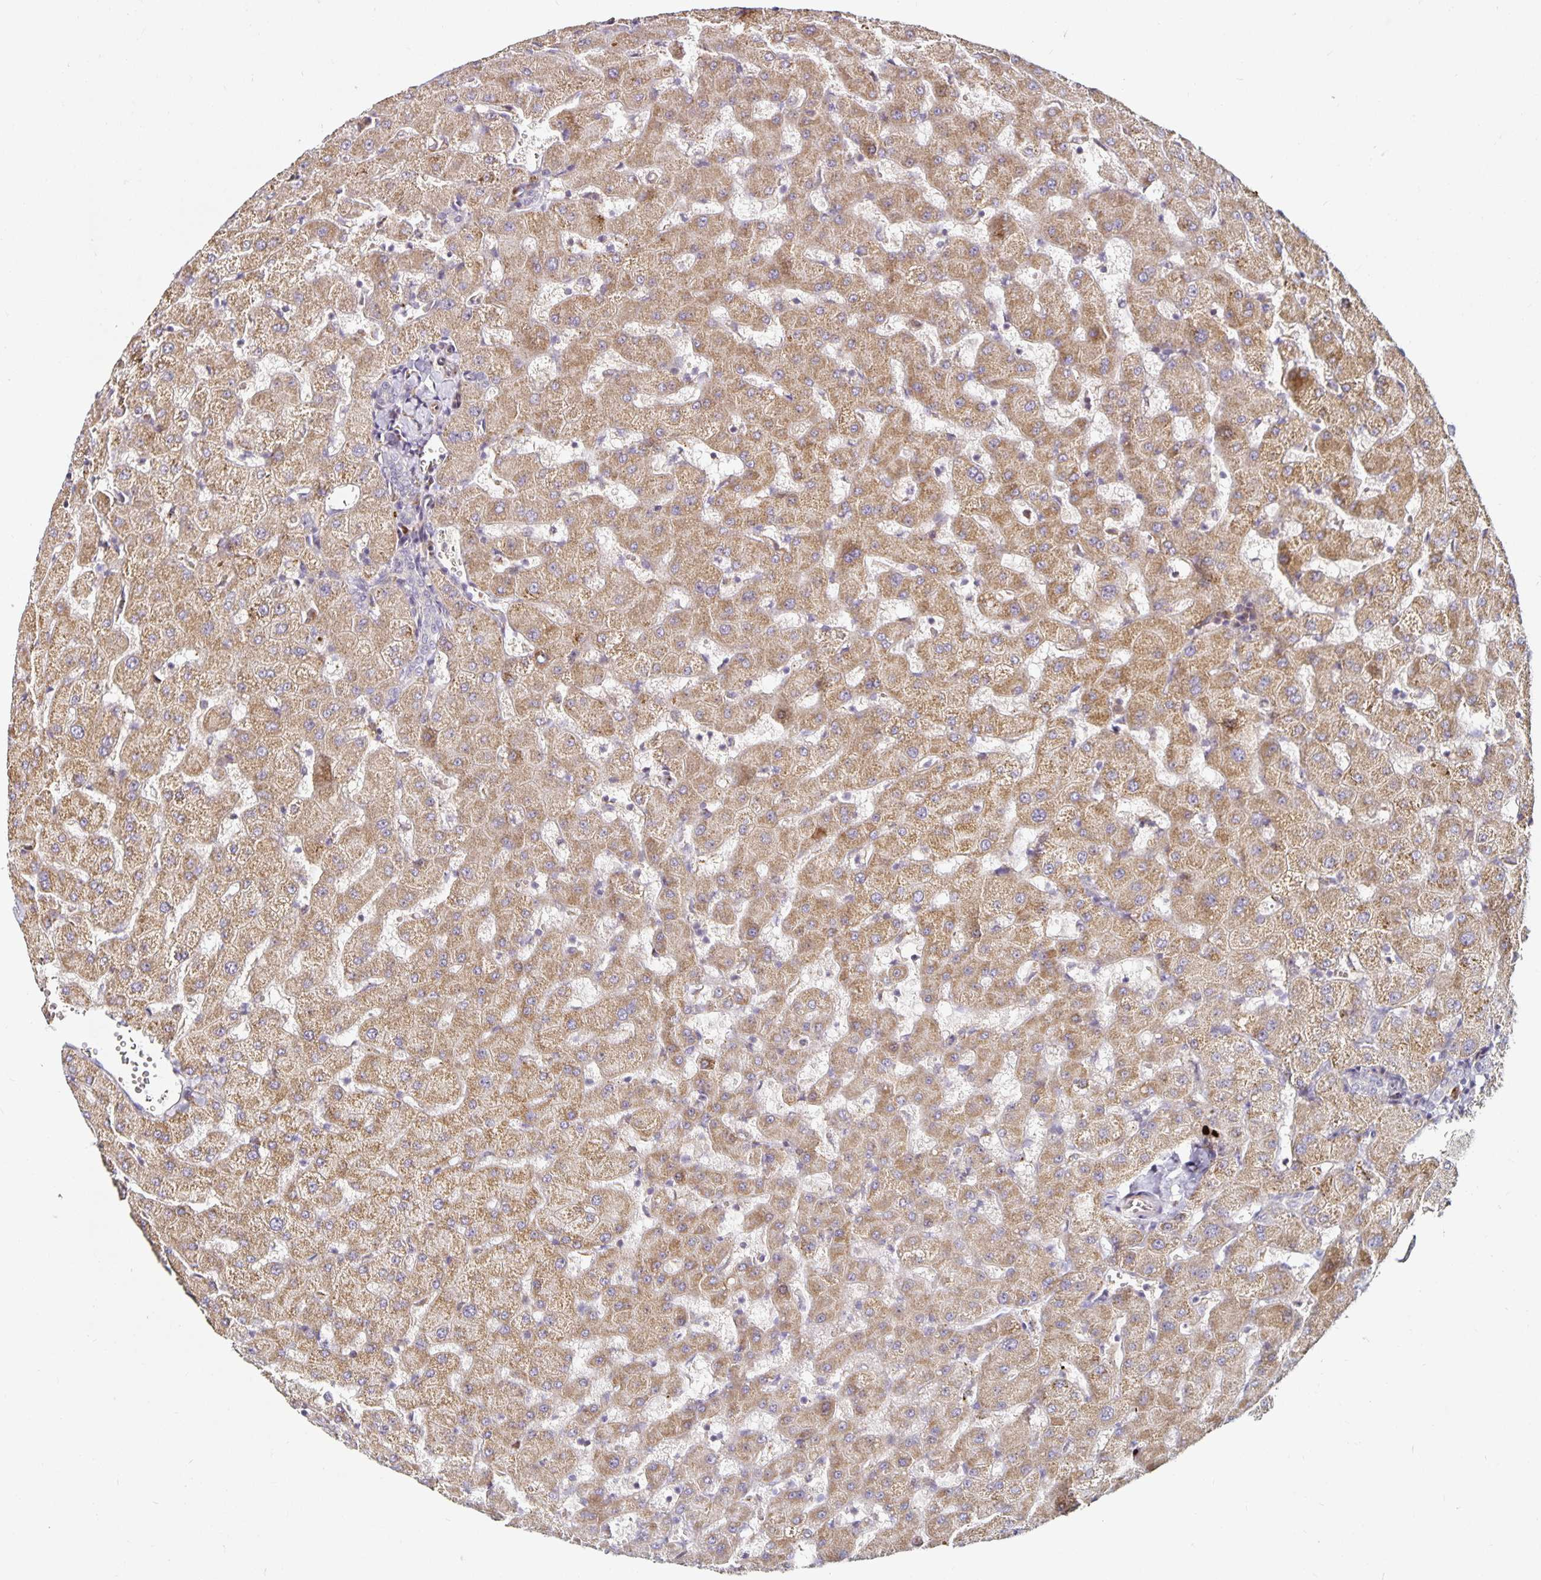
{"staining": {"intensity": "negative", "quantity": "none", "location": "none"}, "tissue": "liver", "cell_type": "Cholangiocytes", "image_type": "normal", "snomed": [{"axis": "morphology", "description": "Normal tissue, NOS"}, {"axis": "topography", "description": "Liver"}], "caption": "High magnification brightfield microscopy of benign liver stained with DAB (brown) and counterstained with hematoxylin (blue): cholangiocytes show no significant staining. (Stains: DAB immunohistochemistry with hematoxylin counter stain, Microscopy: brightfield microscopy at high magnification).", "gene": "ANLN", "patient": {"sex": "female", "age": 63}}